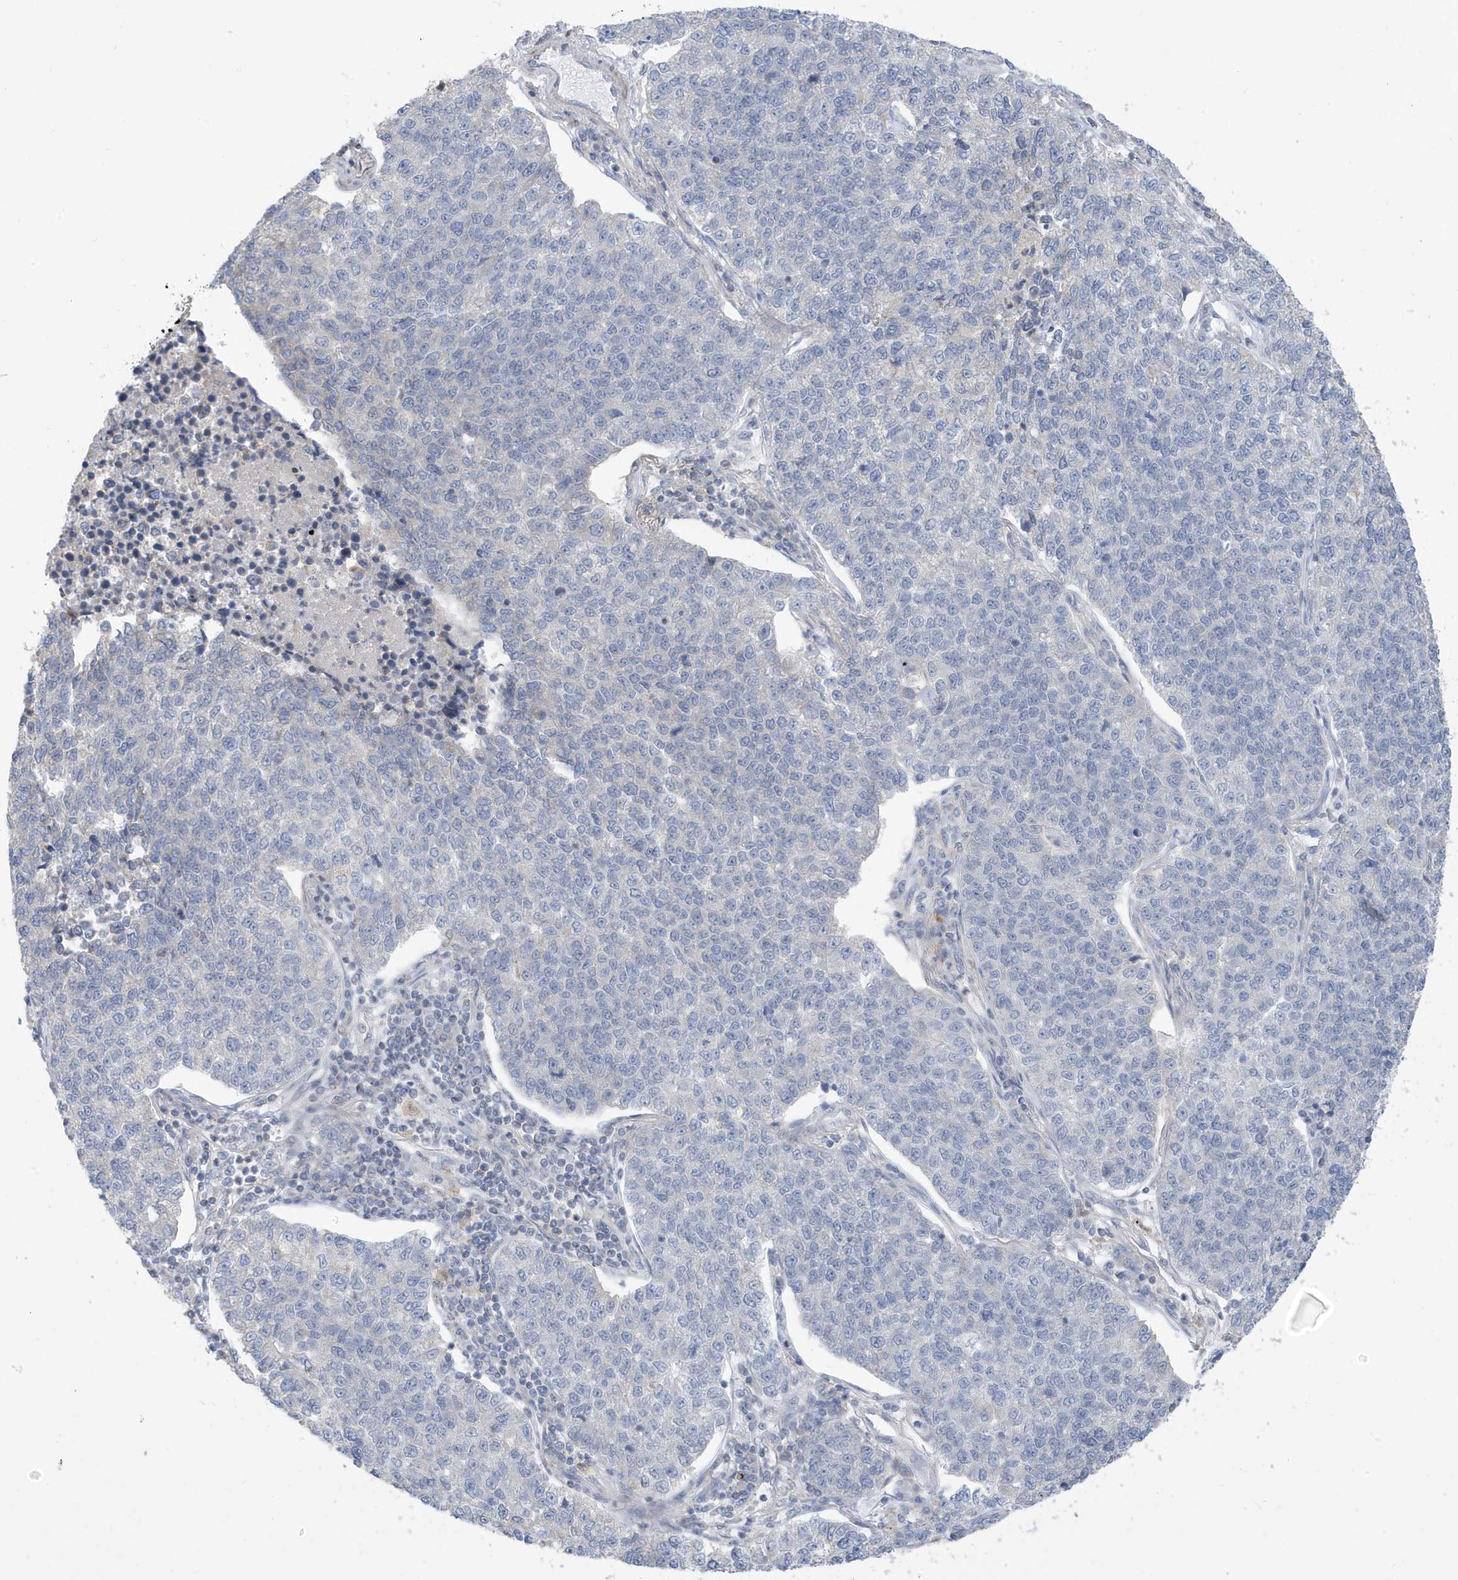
{"staining": {"intensity": "negative", "quantity": "none", "location": "none"}, "tissue": "lung cancer", "cell_type": "Tumor cells", "image_type": "cancer", "snomed": [{"axis": "morphology", "description": "Adenocarcinoma, NOS"}, {"axis": "topography", "description": "Lung"}], "caption": "DAB (3,3'-diaminobenzidine) immunohistochemical staining of adenocarcinoma (lung) reveals no significant expression in tumor cells.", "gene": "ATP13A5", "patient": {"sex": "male", "age": 49}}